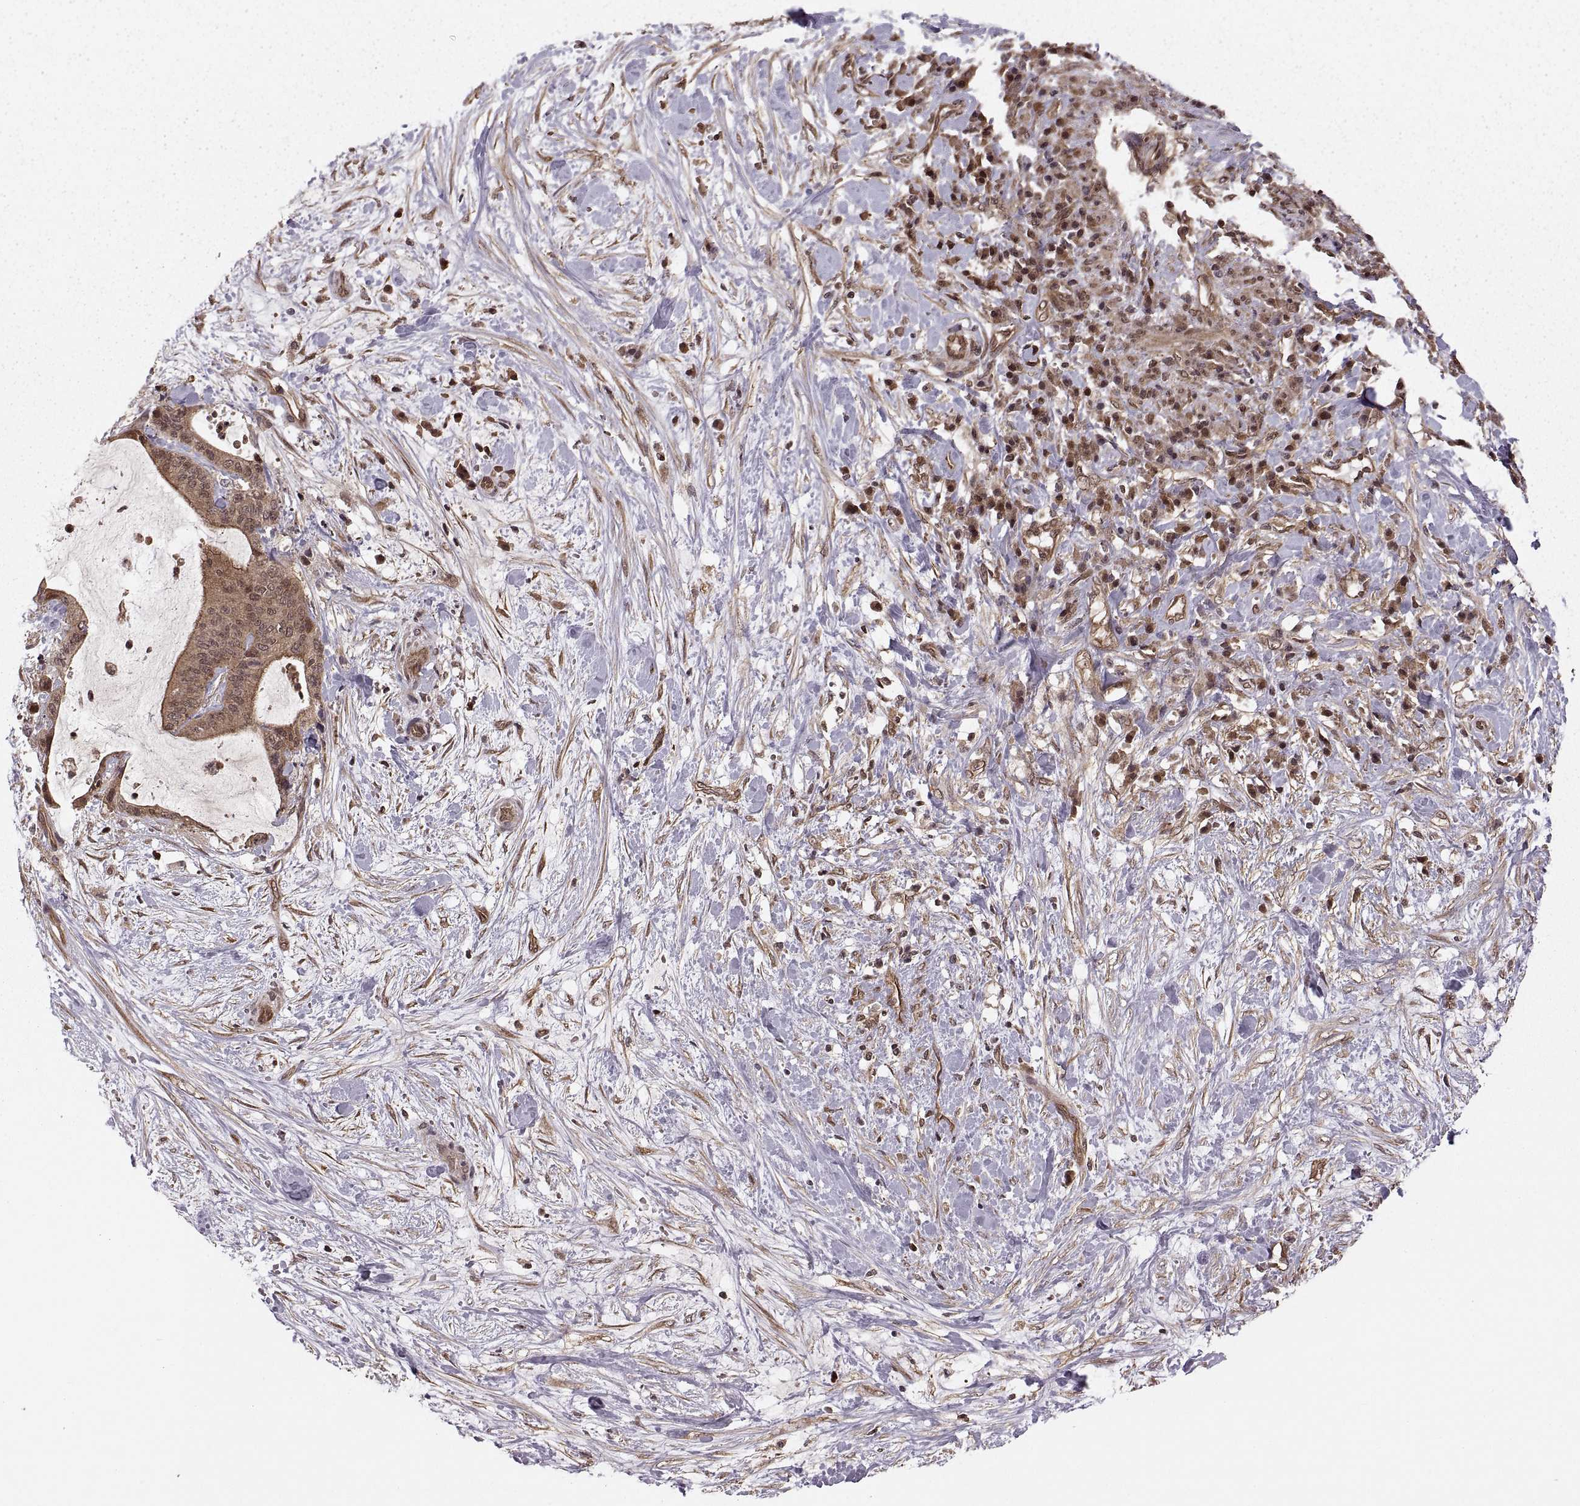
{"staining": {"intensity": "moderate", "quantity": ">75%", "location": "cytoplasmic/membranous"}, "tissue": "liver cancer", "cell_type": "Tumor cells", "image_type": "cancer", "snomed": [{"axis": "morphology", "description": "Cholangiocarcinoma"}, {"axis": "topography", "description": "Liver"}], "caption": "An IHC micrograph of neoplastic tissue is shown. Protein staining in brown highlights moderate cytoplasmic/membranous positivity in cholangiocarcinoma (liver) within tumor cells.", "gene": "DEDD", "patient": {"sex": "female", "age": 73}}